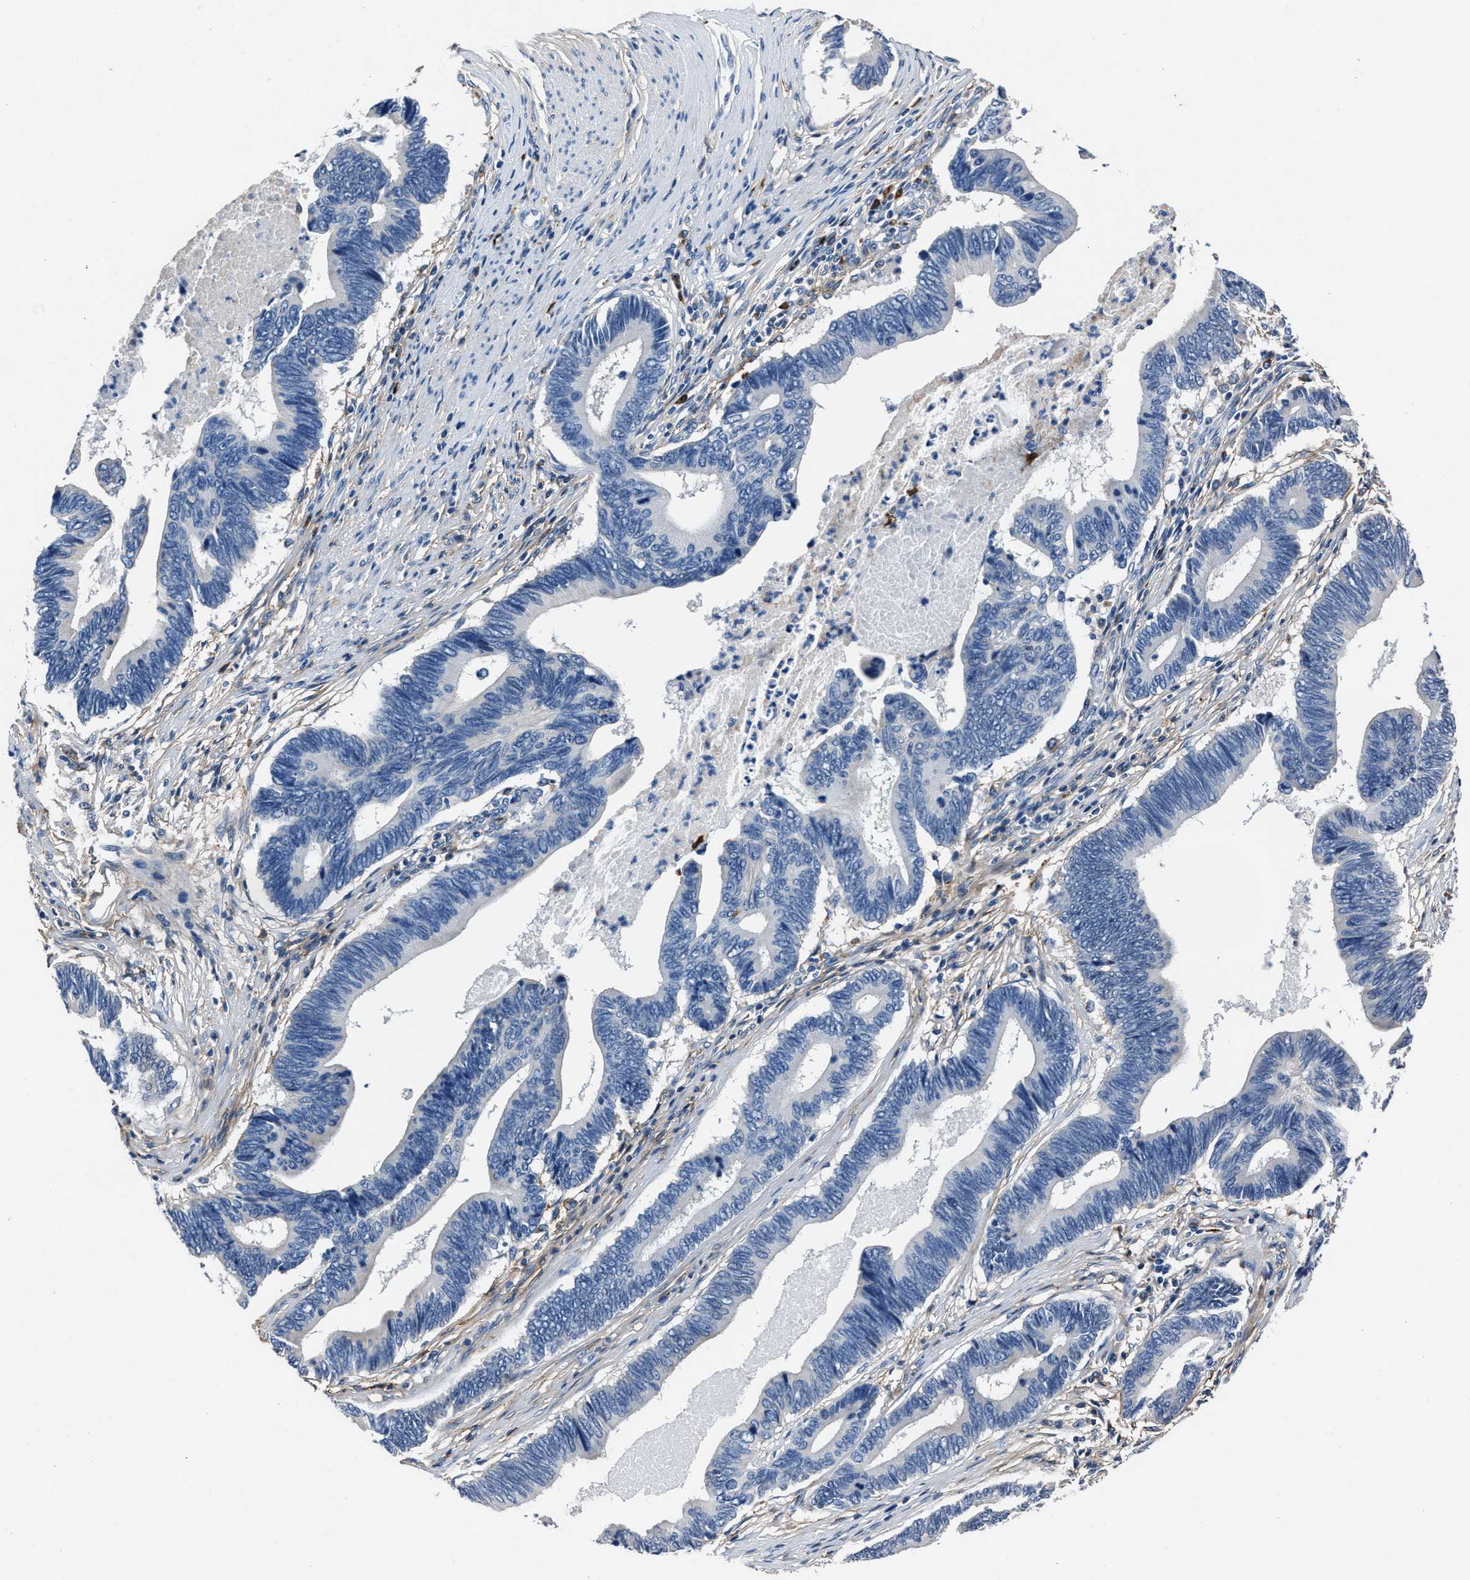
{"staining": {"intensity": "negative", "quantity": "none", "location": "none"}, "tissue": "pancreatic cancer", "cell_type": "Tumor cells", "image_type": "cancer", "snomed": [{"axis": "morphology", "description": "Adenocarcinoma, NOS"}, {"axis": "topography", "description": "Pancreas"}], "caption": "High magnification brightfield microscopy of pancreatic cancer stained with DAB (brown) and counterstained with hematoxylin (blue): tumor cells show no significant staining. (DAB (3,3'-diaminobenzidine) immunohistochemistry with hematoxylin counter stain).", "gene": "FGL2", "patient": {"sex": "female", "age": 70}}